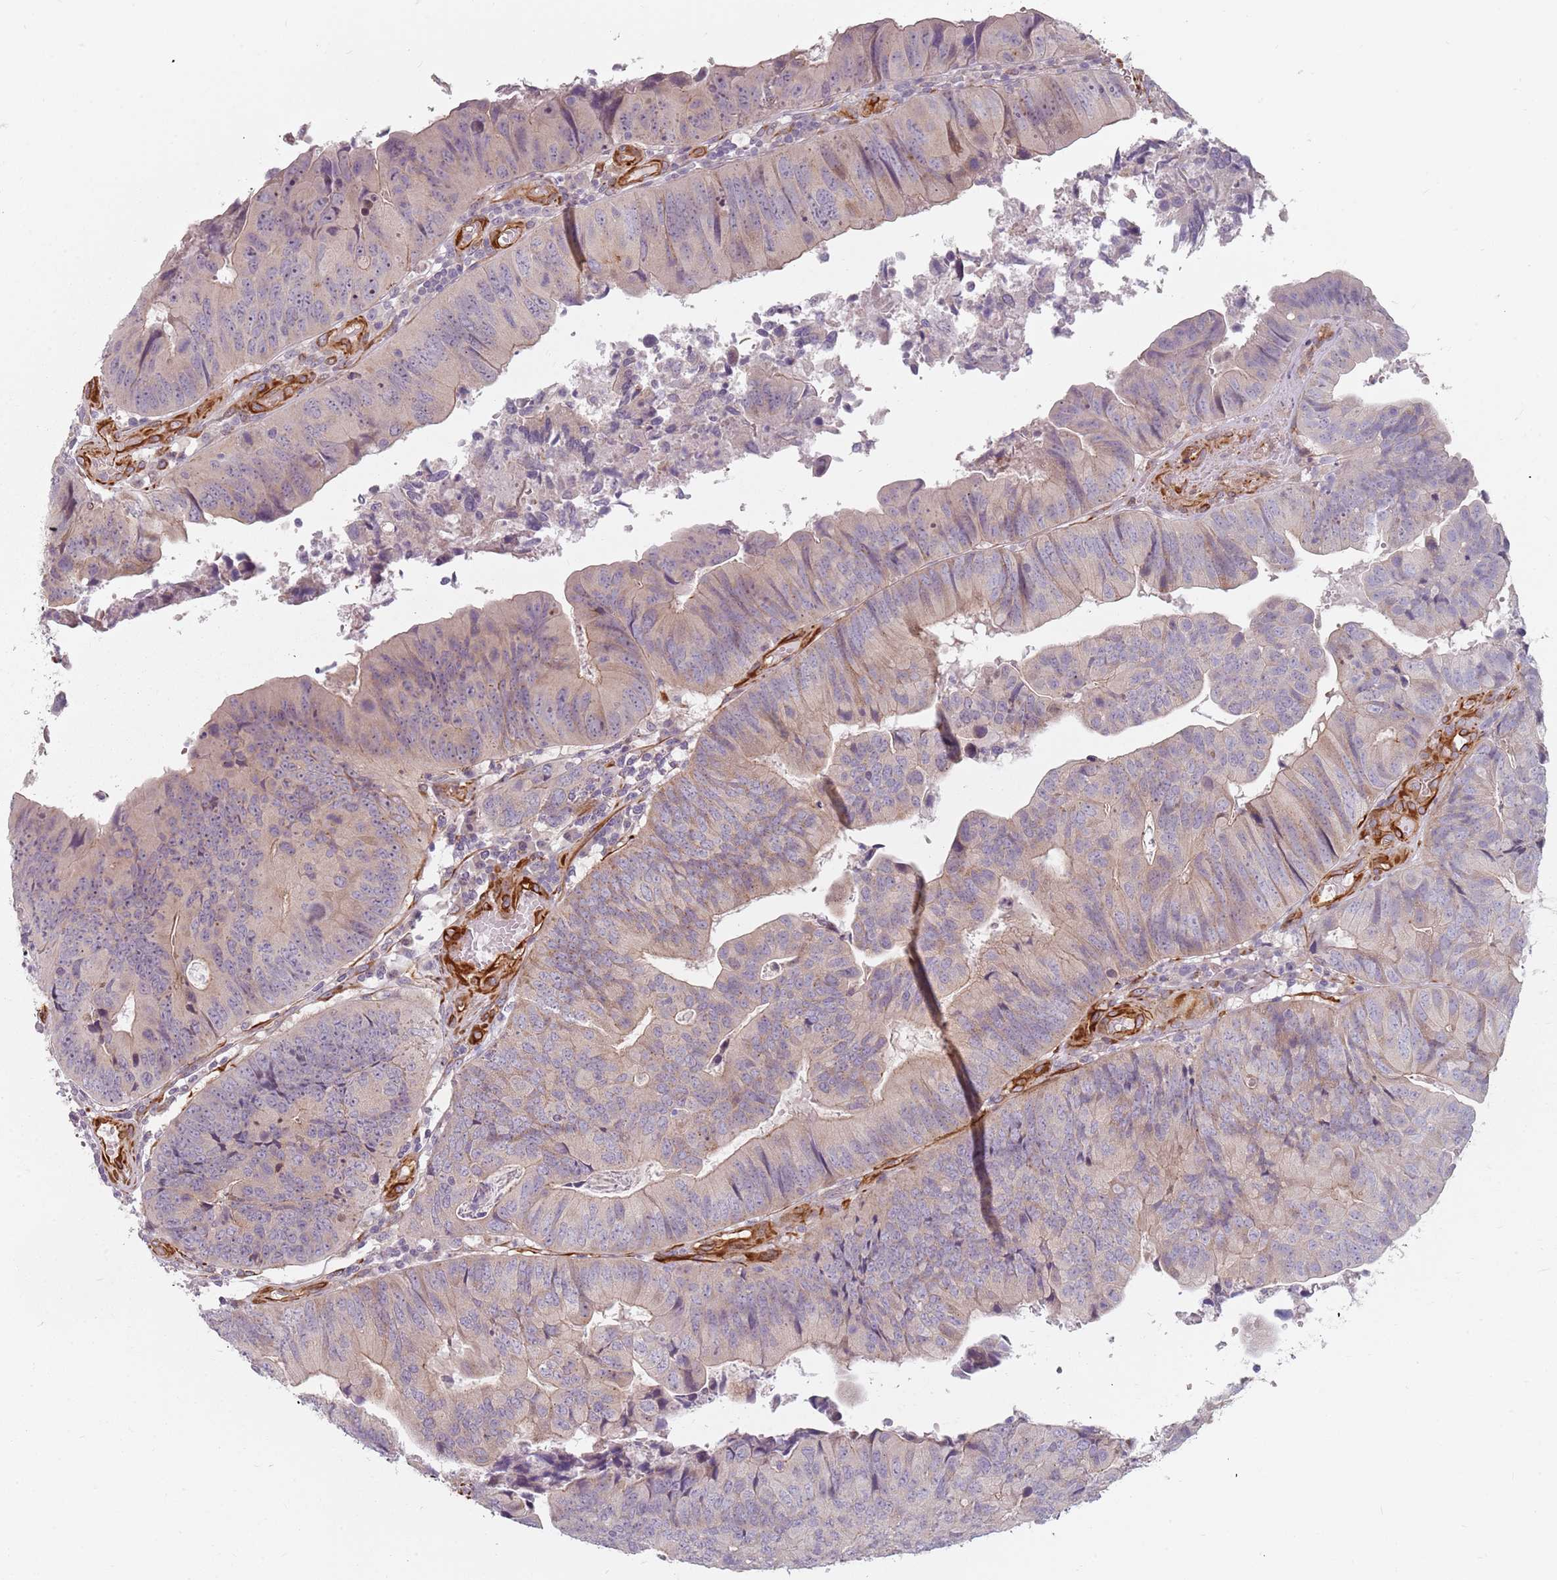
{"staining": {"intensity": "weak", "quantity": "<25%", "location": "cytoplasmic/membranous"}, "tissue": "colorectal cancer", "cell_type": "Tumor cells", "image_type": "cancer", "snomed": [{"axis": "morphology", "description": "Adenocarcinoma, NOS"}, {"axis": "topography", "description": "Colon"}], "caption": "This is an immunohistochemistry image of adenocarcinoma (colorectal). There is no staining in tumor cells.", "gene": "GAS2L3", "patient": {"sex": "female", "age": 67}}